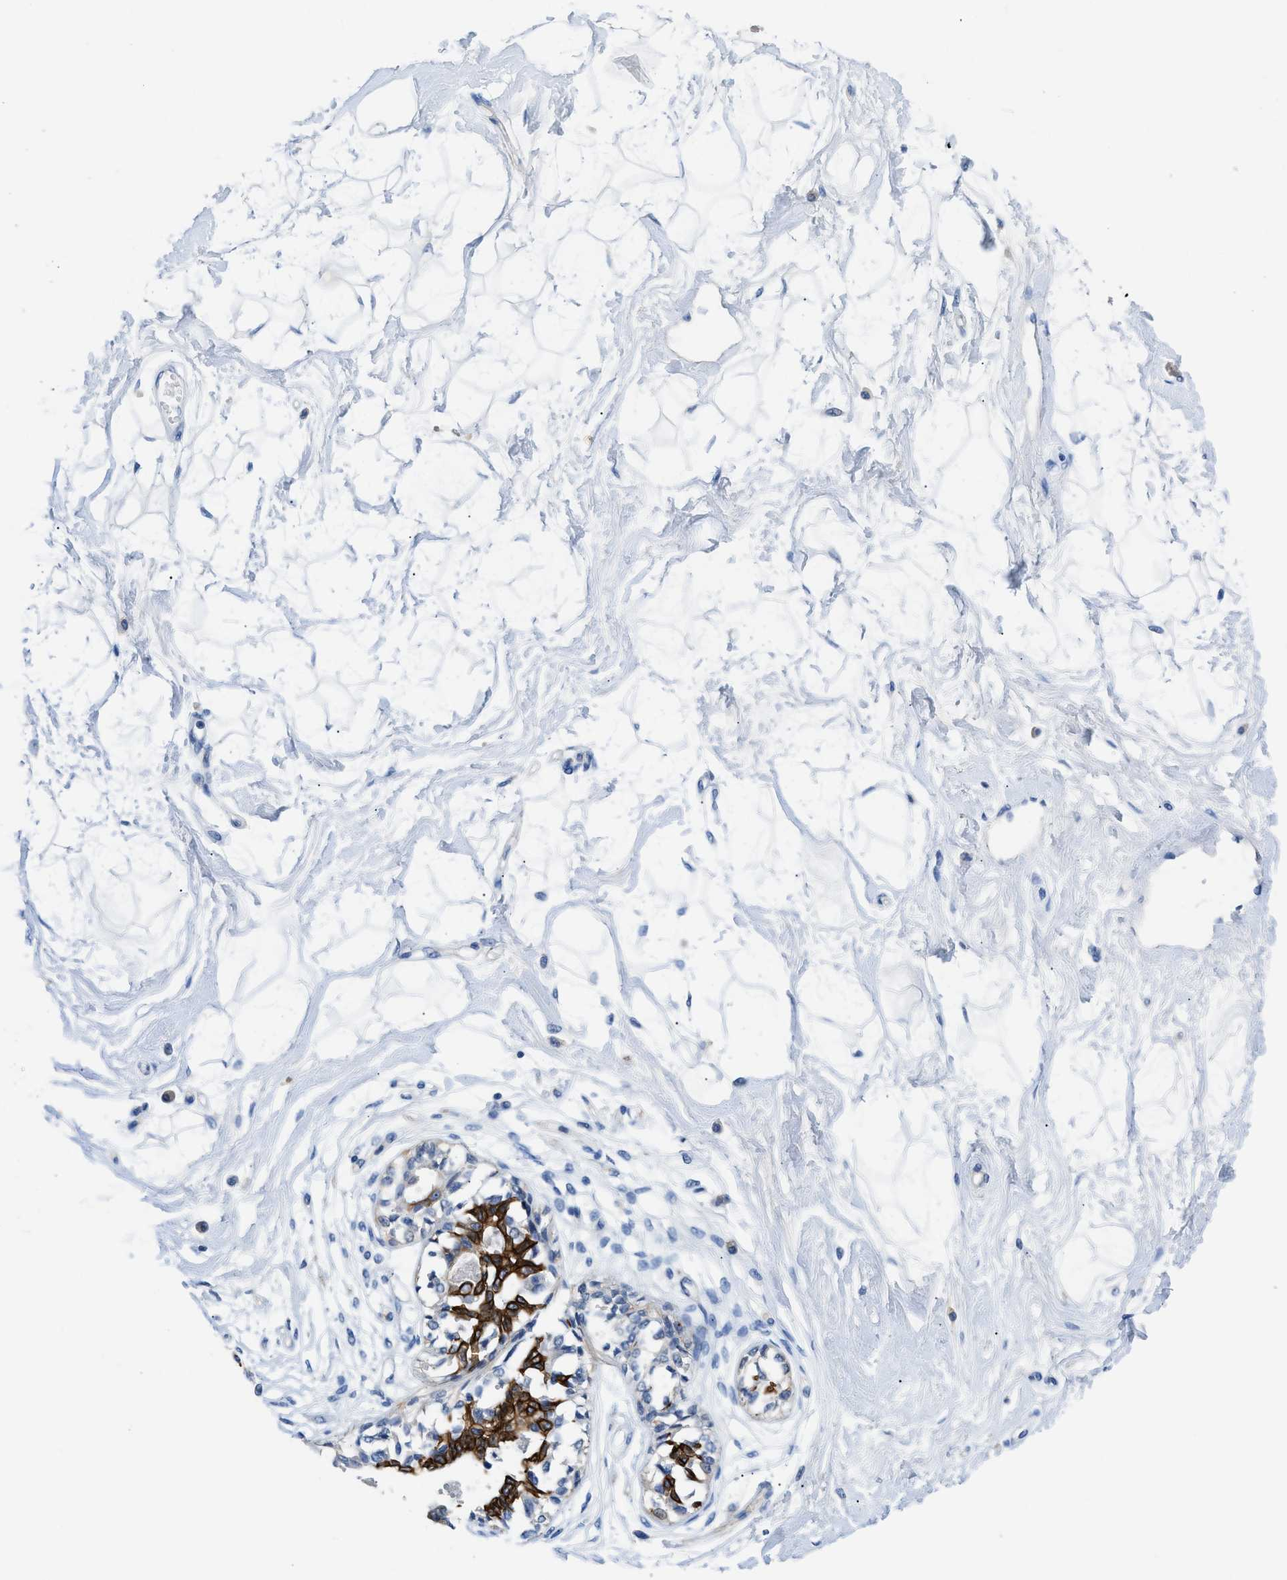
{"staining": {"intensity": "negative", "quantity": "none", "location": "none"}, "tissue": "breast", "cell_type": "Adipocytes", "image_type": "normal", "snomed": [{"axis": "morphology", "description": "Normal tissue, NOS"}, {"axis": "topography", "description": "Breast"}], "caption": "Protein analysis of normal breast exhibits no significant expression in adipocytes. Brightfield microscopy of immunohistochemistry (IHC) stained with DAB (brown) and hematoxylin (blue), captured at high magnification.", "gene": "SLC10A6", "patient": {"sex": "female", "age": 45}}